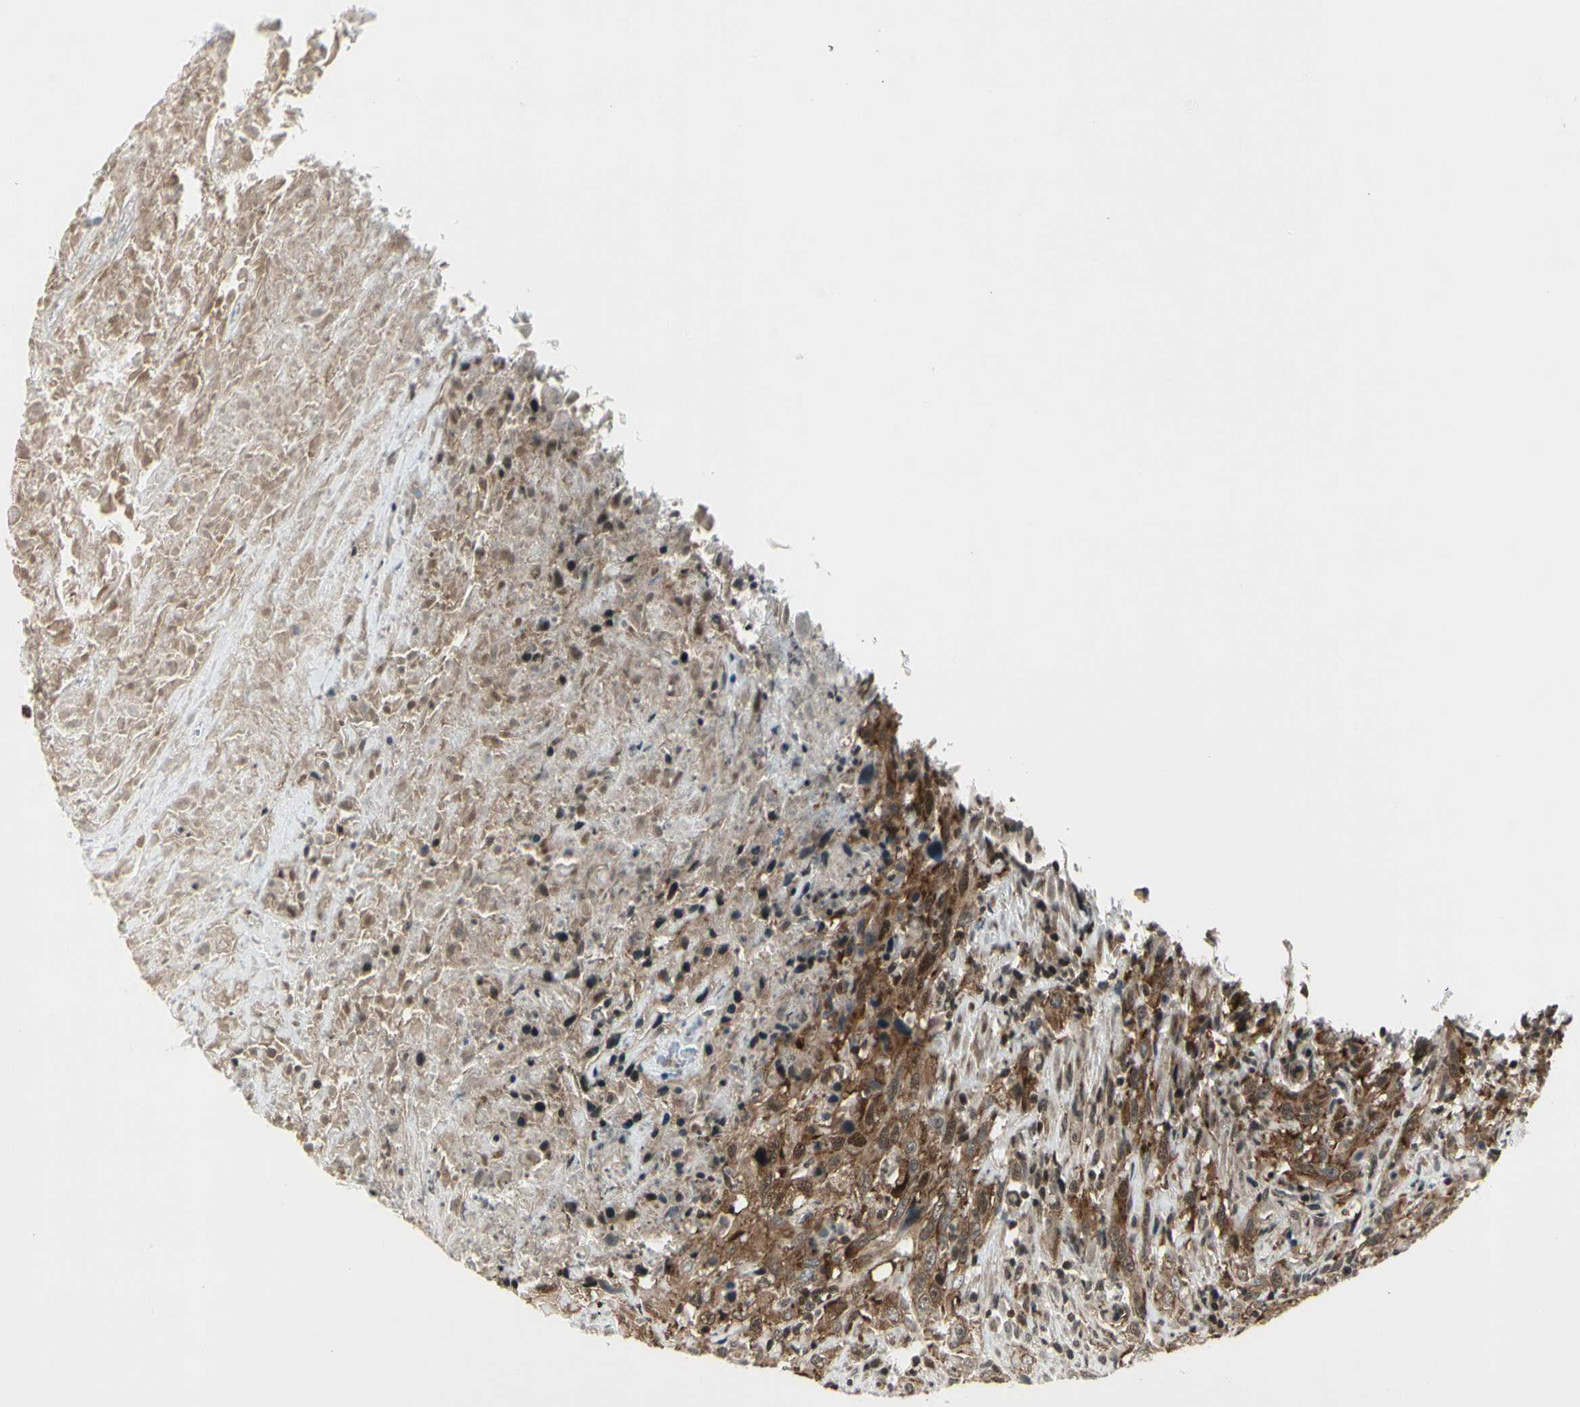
{"staining": {"intensity": "moderate", "quantity": "25%-75%", "location": "cytoplasmic/membranous"}, "tissue": "urothelial cancer", "cell_type": "Tumor cells", "image_type": "cancer", "snomed": [{"axis": "morphology", "description": "Urothelial carcinoma, High grade"}, {"axis": "topography", "description": "Urinary bladder"}], "caption": "Immunohistochemistry of human urothelial carcinoma (high-grade) demonstrates medium levels of moderate cytoplasmic/membranous positivity in about 25%-75% of tumor cells. Immunohistochemistry stains the protein of interest in brown and the nuclei are stained blue.", "gene": "SMN2", "patient": {"sex": "male", "age": 61}}